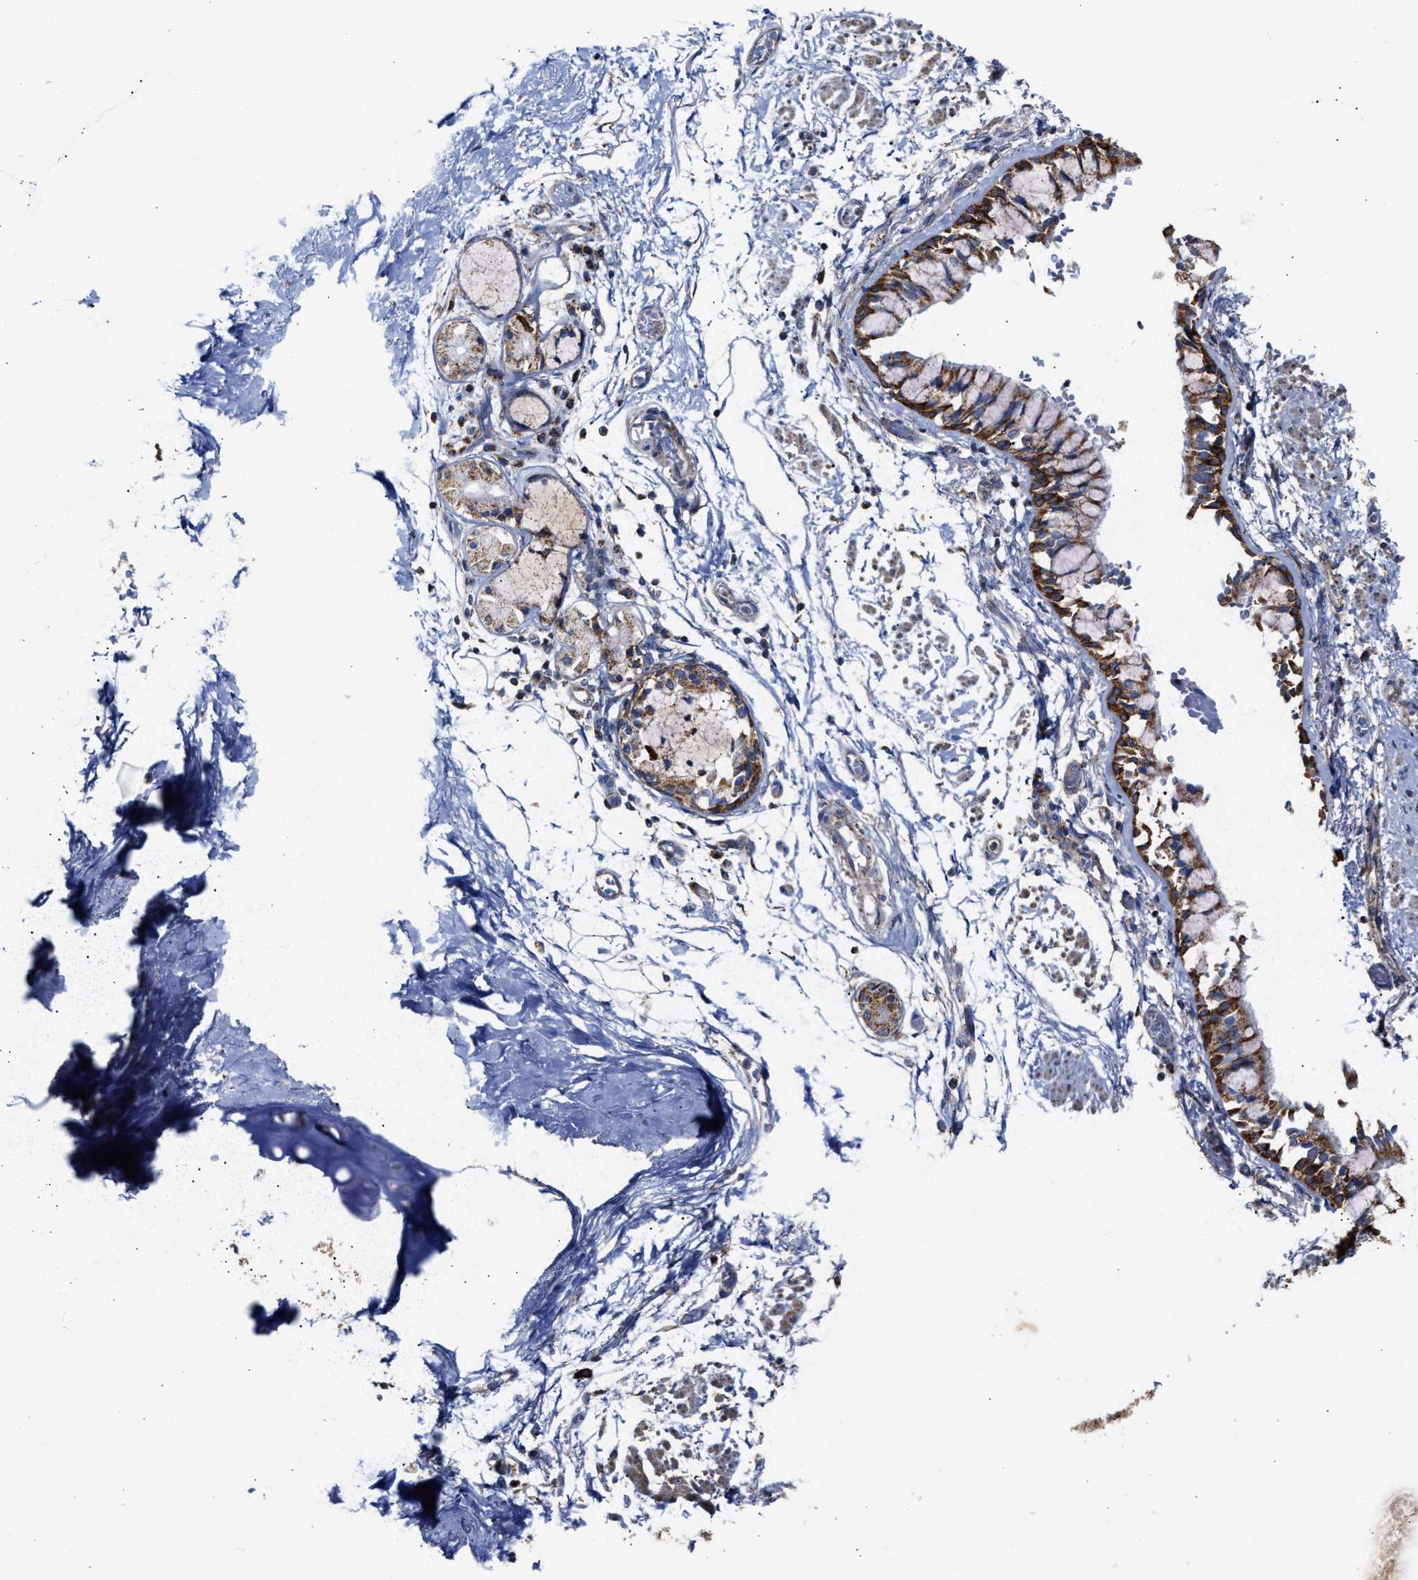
{"staining": {"intensity": "weak", "quantity": ">75%", "location": "cytoplasmic/membranous"}, "tissue": "adipose tissue", "cell_type": "Adipocytes", "image_type": "normal", "snomed": [{"axis": "morphology", "description": "Normal tissue, NOS"}, {"axis": "topography", "description": "Cartilage tissue"}, {"axis": "topography", "description": "Lung"}], "caption": "Unremarkable adipose tissue was stained to show a protein in brown. There is low levels of weak cytoplasmic/membranous expression in about >75% of adipocytes.", "gene": "MECR", "patient": {"sex": "female", "age": 77}}